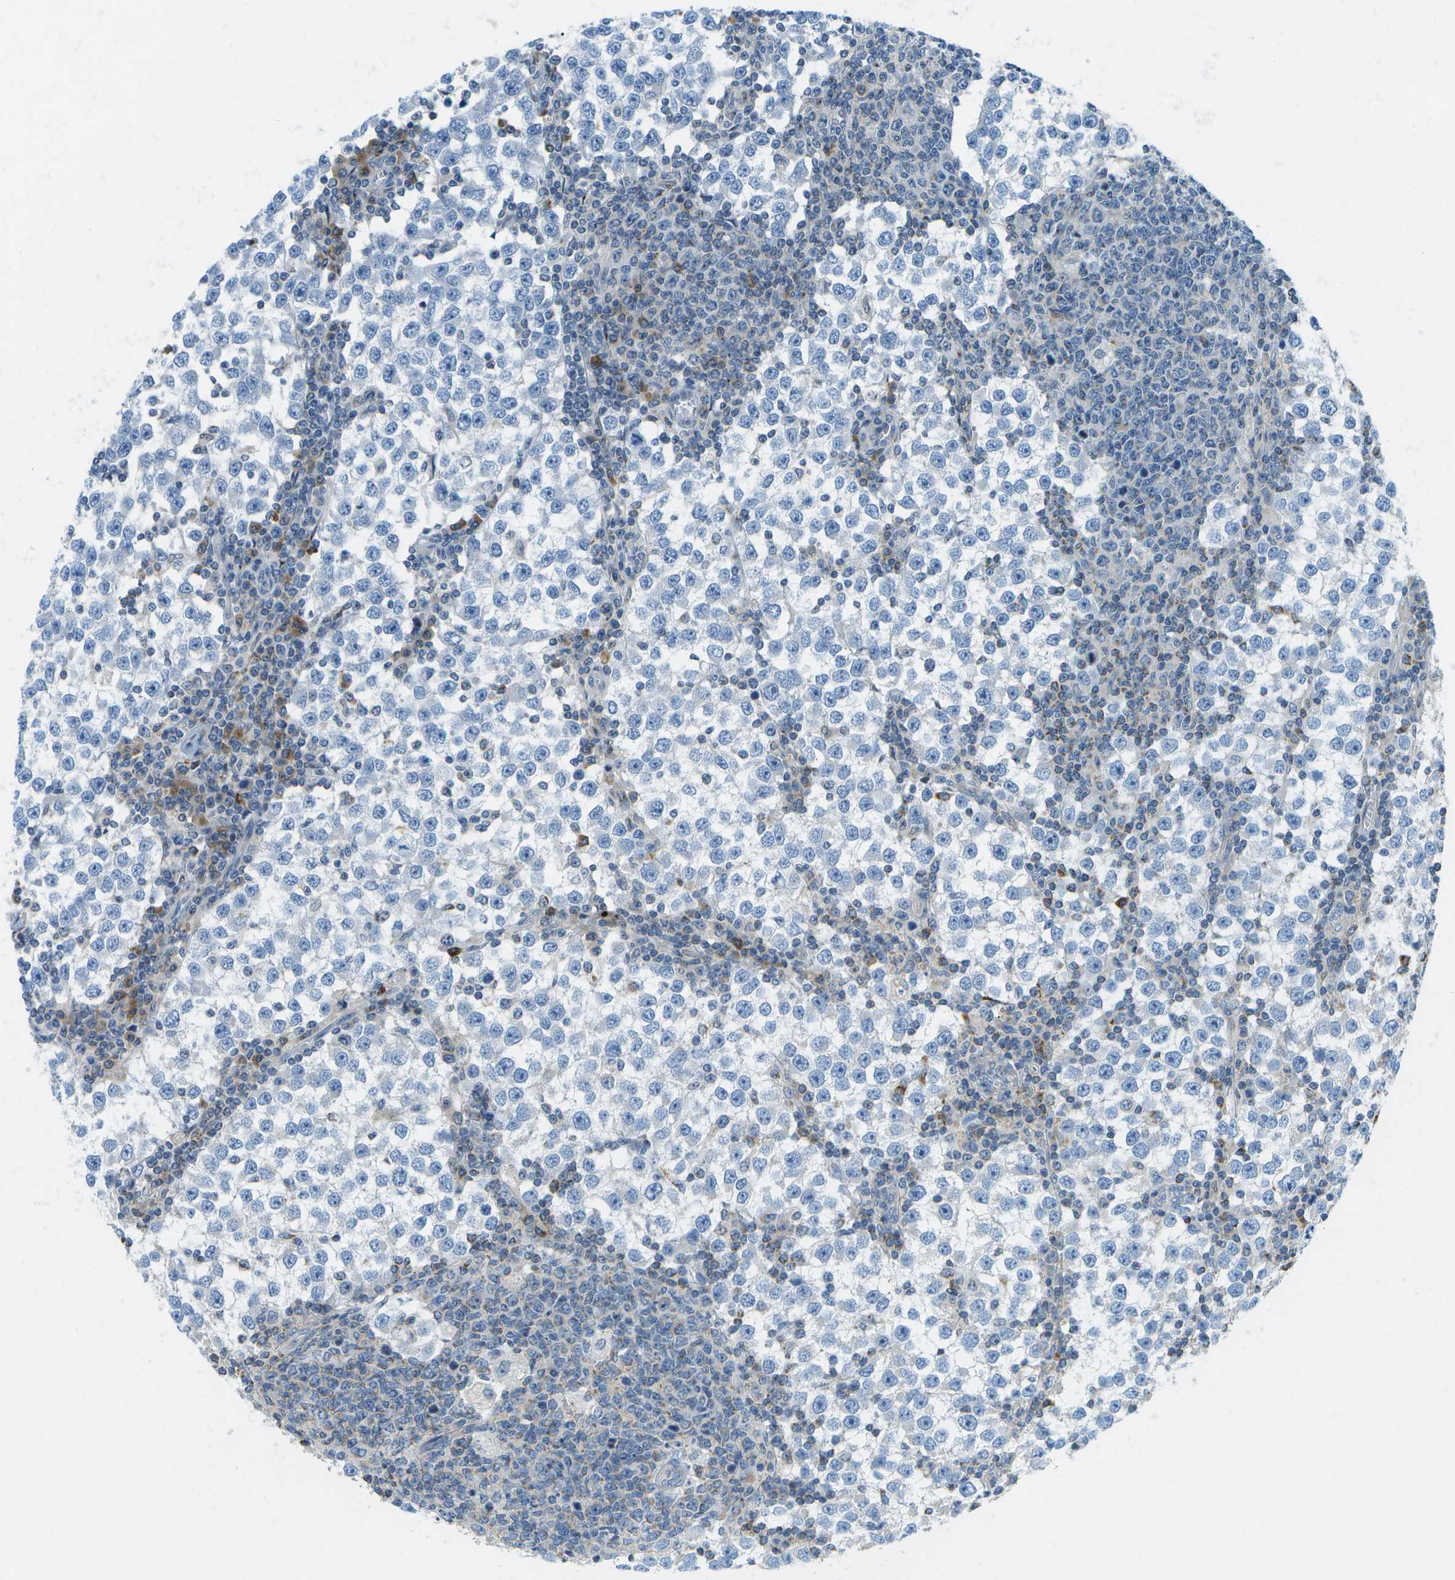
{"staining": {"intensity": "negative", "quantity": "none", "location": "none"}, "tissue": "testis cancer", "cell_type": "Tumor cells", "image_type": "cancer", "snomed": [{"axis": "morphology", "description": "Seminoma, NOS"}, {"axis": "topography", "description": "Testis"}], "caption": "High power microscopy histopathology image of an immunohistochemistry (IHC) histopathology image of testis cancer (seminoma), revealing no significant expression in tumor cells.", "gene": "PTGIS", "patient": {"sex": "male", "age": 65}}